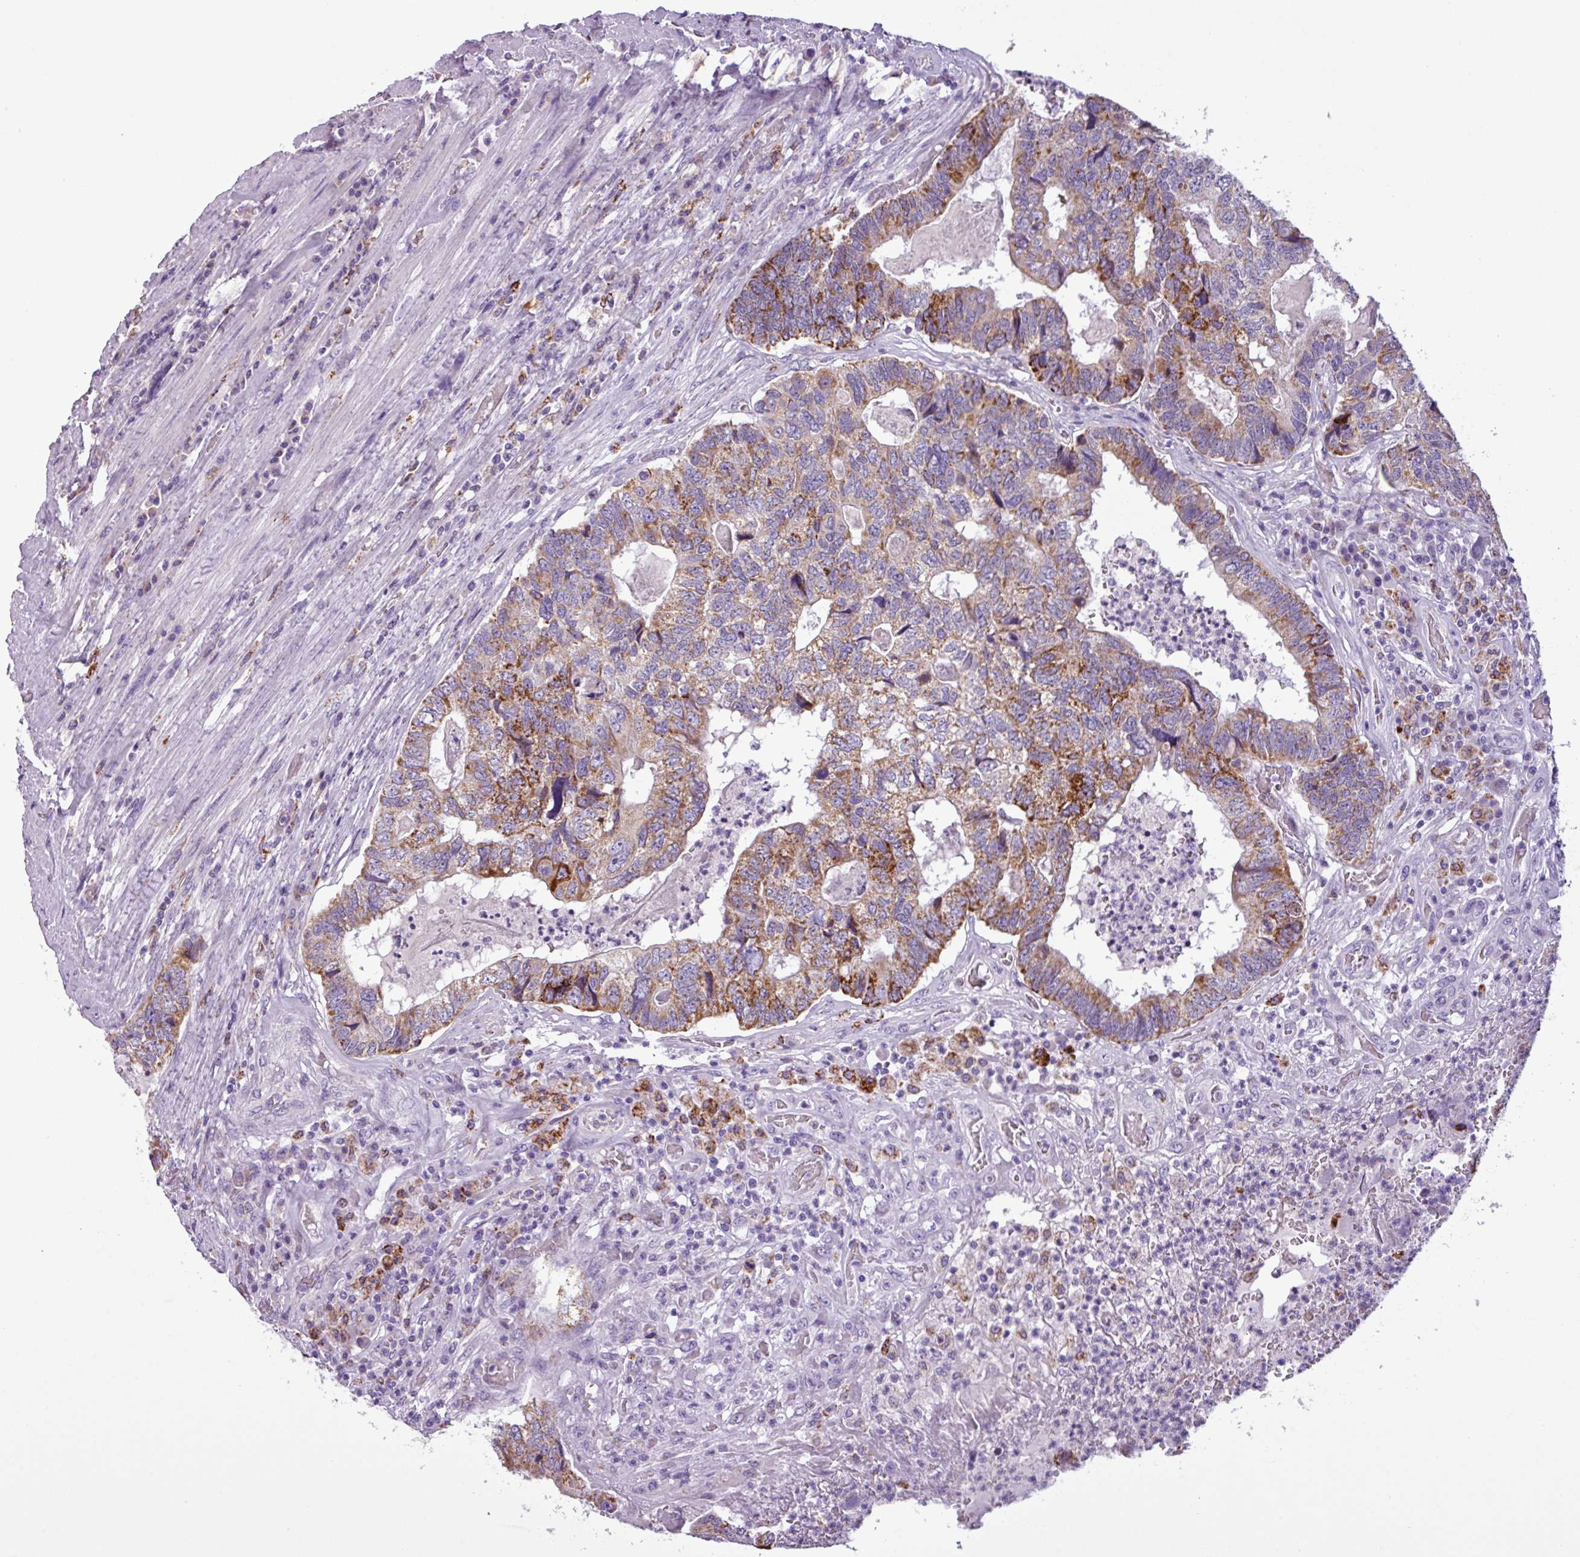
{"staining": {"intensity": "moderate", "quantity": ">75%", "location": "cytoplasmic/membranous"}, "tissue": "colorectal cancer", "cell_type": "Tumor cells", "image_type": "cancer", "snomed": [{"axis": "morphology", "description": "Adenocarcinoma, NOS"}, {"axis": "topography", "description": "Colon"}], "caption": "A brown stain labels moderate cytoplasmic/membranous expression of a protein in colorectal cancer tumor cells.", "gene": "ZNF667", "patient": {"sex": "female", "age": 67}}